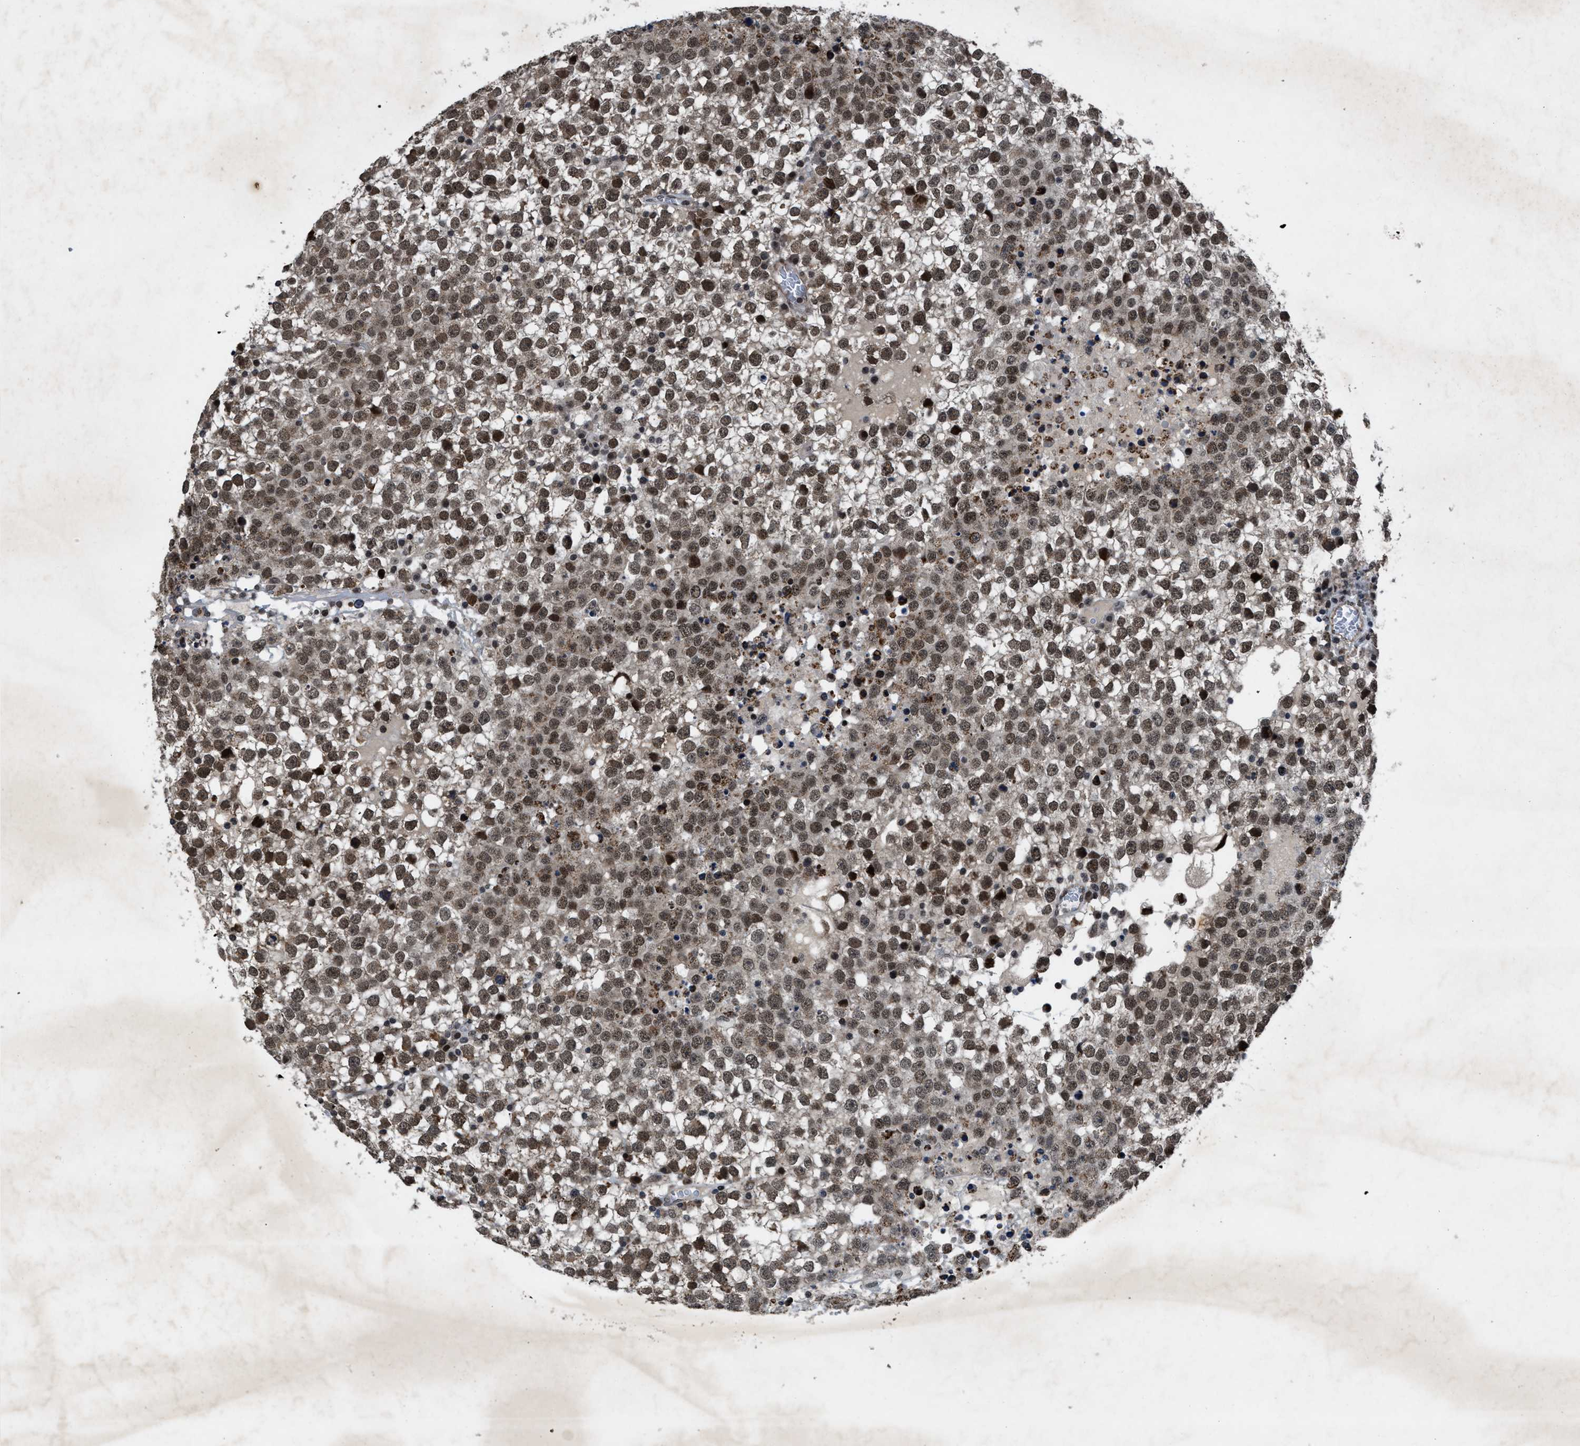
{"staining": {"intensity": "moderate", "quantity": ">75%", "location": "nuclear"}, "tissue": "testis cancer", "cell_type": "Tumor cells", "image_type": "cancer", "snomed": [{"axis": "morphology", "description": "Seminoma, NOS"}, {"axis": "topography", "description": "Testis"}], "caption": "IHC (DAB) staining of testis cancer shows moderate nuclear protein staining in about >75% of tumor cells. Nuclei are stained in blue.", "gene": "ZNHIT1", "patient": {"sex": "male", "age": 65}}